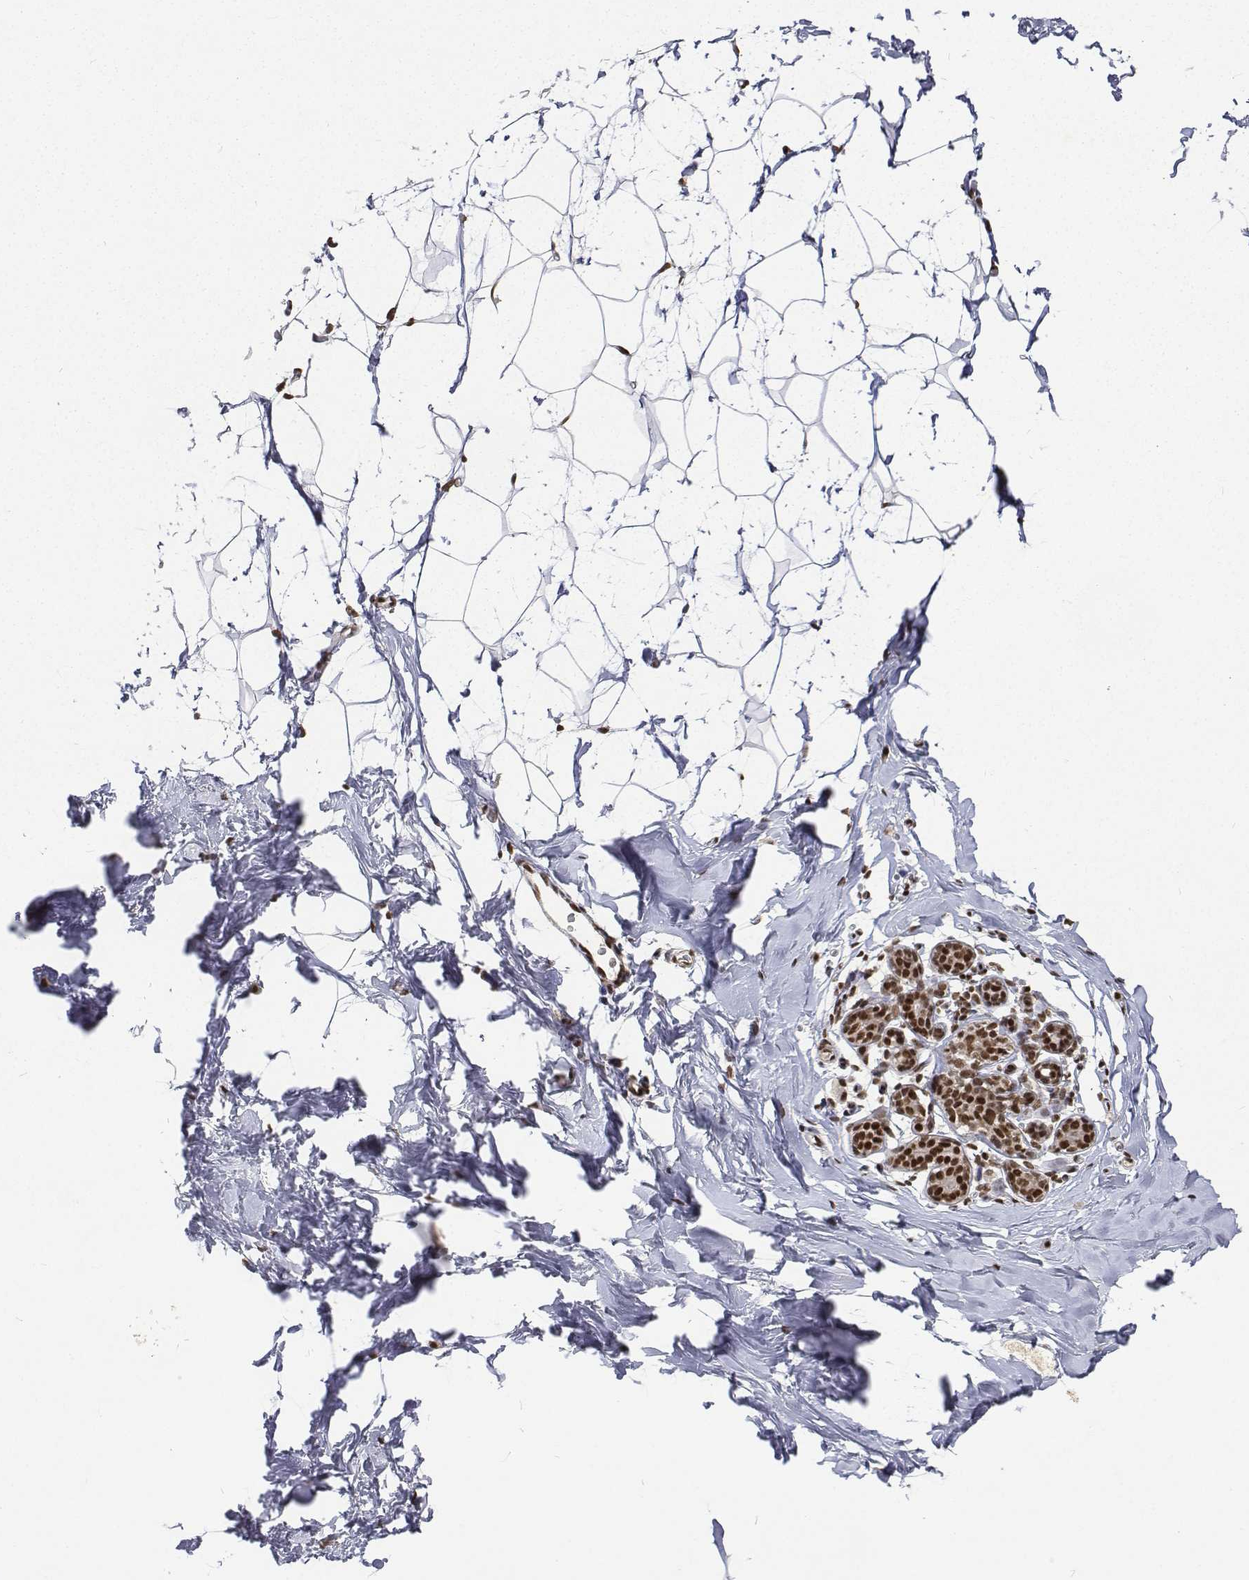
{"staining": {"intensity": "strong", "quantity": ">75%", "location": "nuclear"}, "tissue": "breast", "cell_type": "Adipocytes", "image_type": "normal", "snomed": [{"axis": "morphology", "description": "Normal tissue, NOS"}, {"axis": "topography", "description": "Breast"}], "caption": "Immunohistochemistry (IHC) micrograph of benign human breast stained for a protein (brown), which demonstrates high levels of strong nuclear expression in approximately >75% of adipocytes.", "gene": "ATRX", "patient": {"sex": "female", "age": 32}}